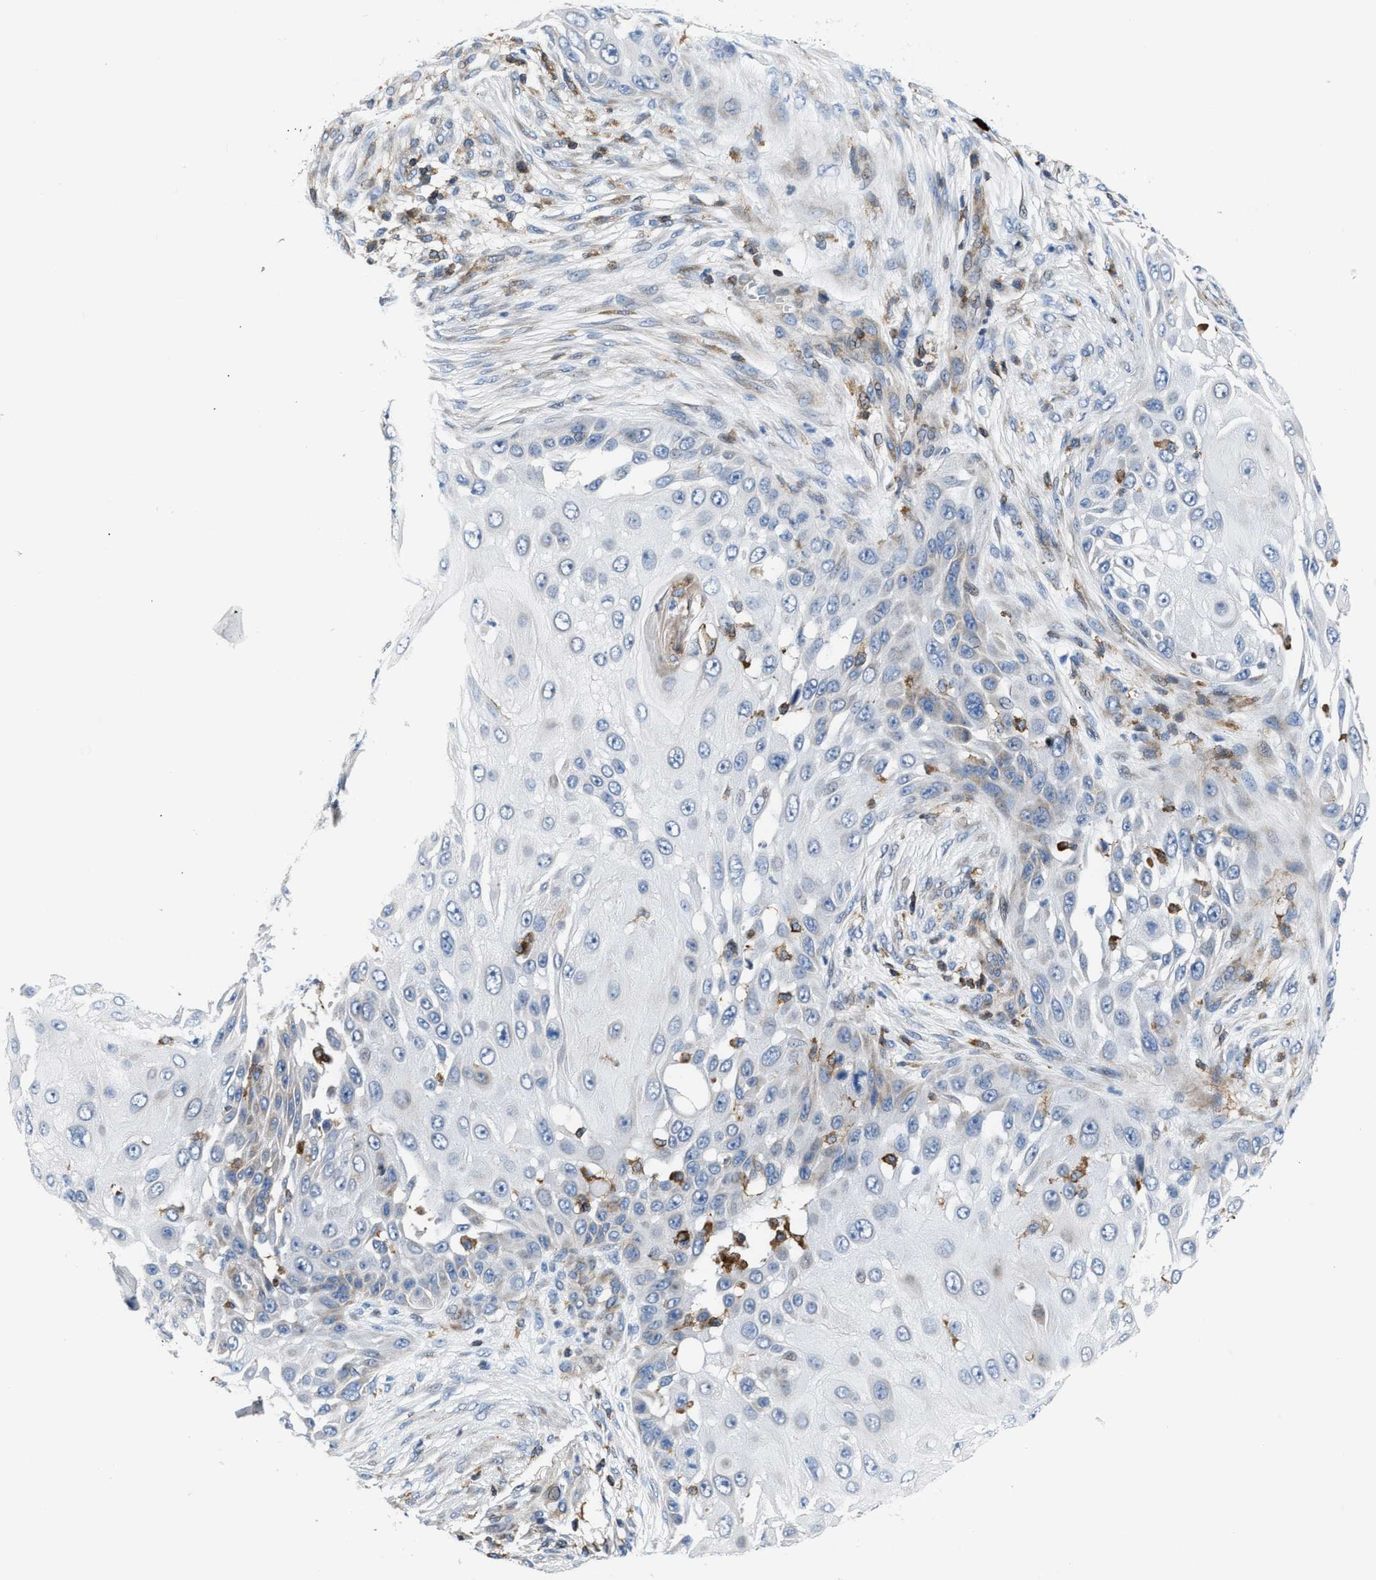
{"staining": {"intensity": "negative", "quantity": "none", "location": "none"}, "tissue": "skin cancer", "cell_type": "Tumor cells", "image_type": "cancer", "snomed": [{"axis": "morphology", "description": "Squamous cell carcinoma, NOS"}, {"axis": "topography", "description": "Skin"}], "caption": "Micrograph shows no protein positivity in tumor cells of skin squamous cell carcinoma tissue. (DAB immunohistochemistry (IHC), high magnification).", "gene": "ATP9A", "patient": {"sex": "female", "age": 44}}